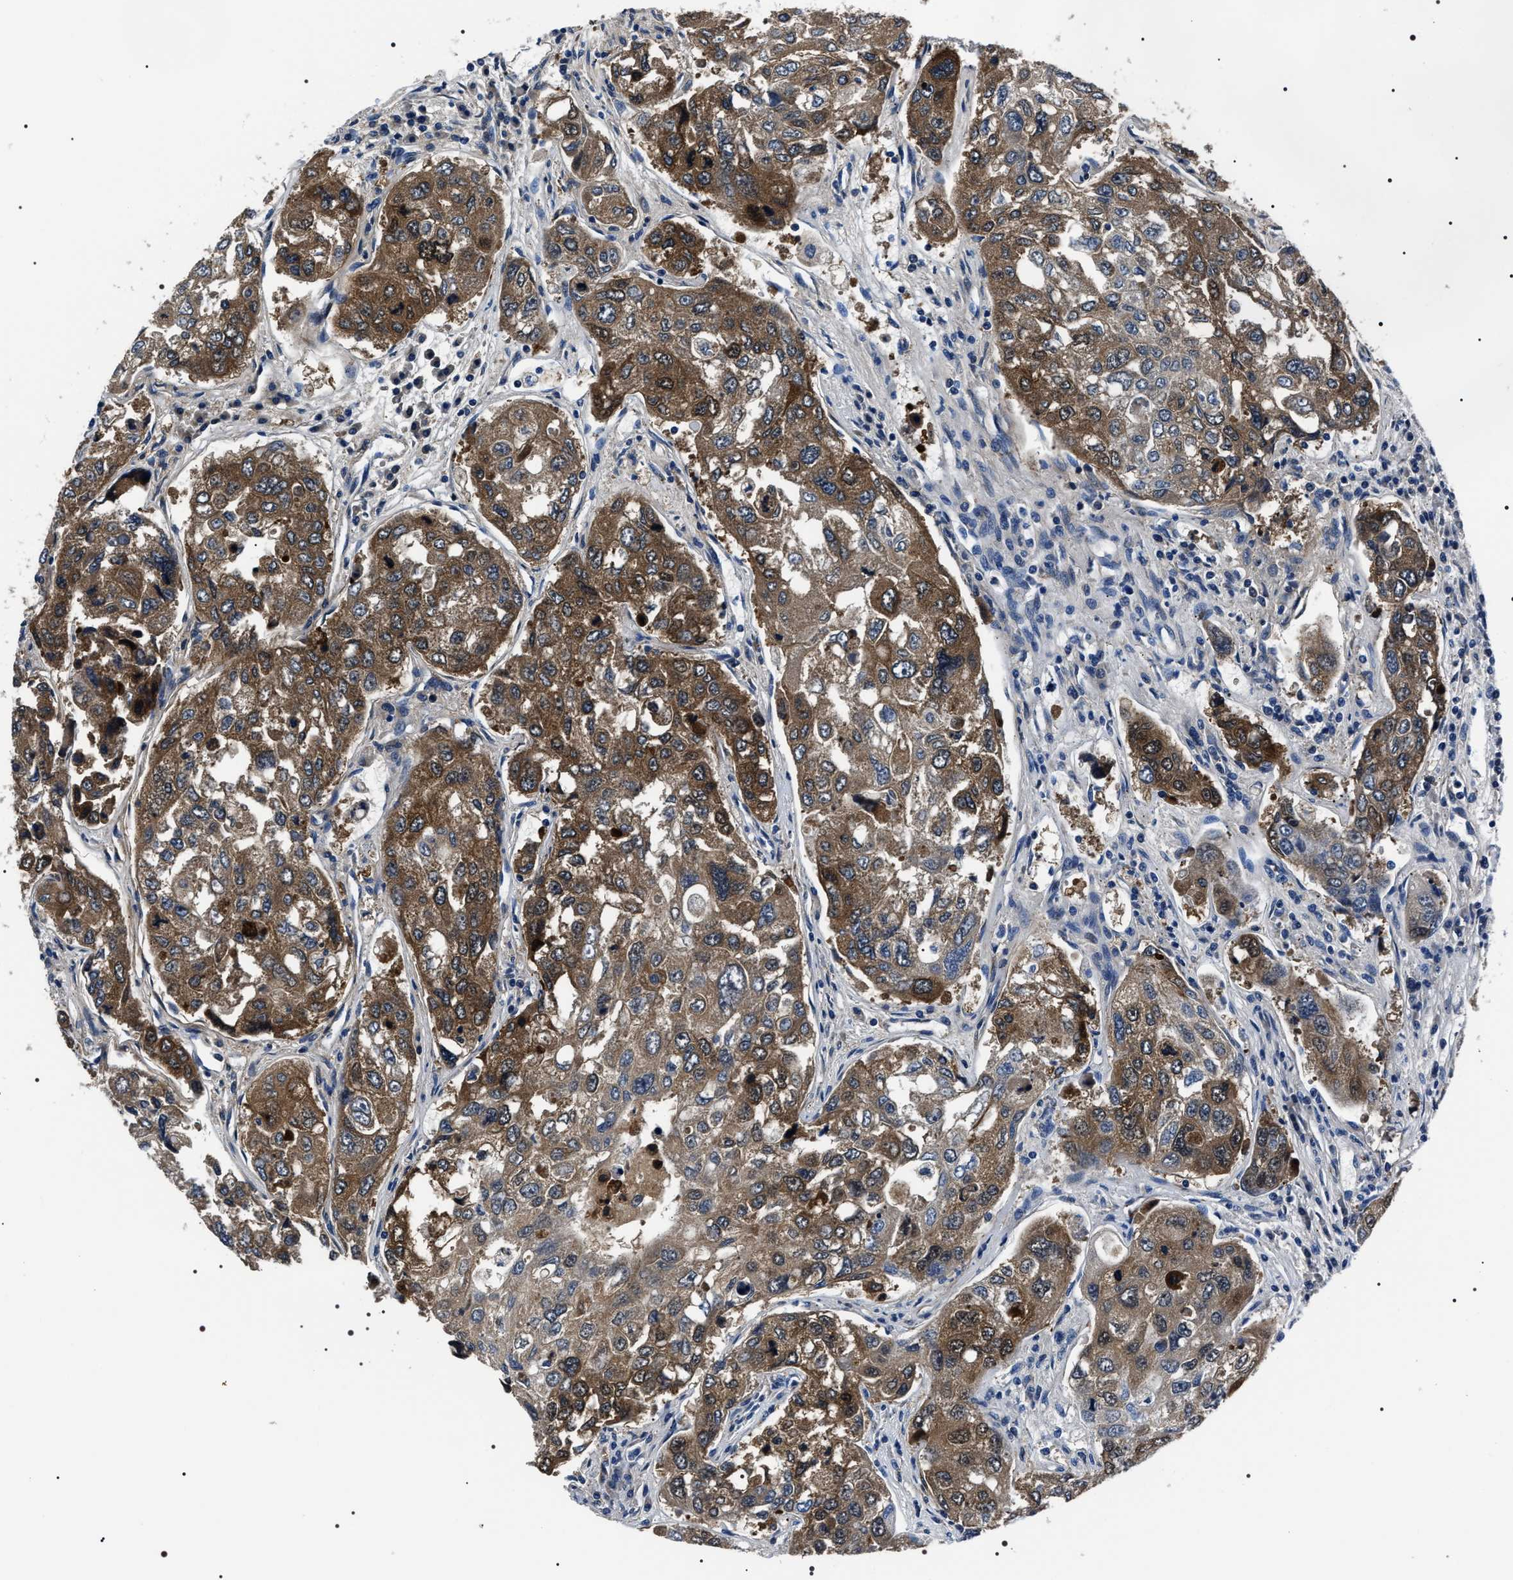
{"staining": {"intensity": "moderate", "quantity": ">75%", "location": "cytoplasmic/membranous"}, "tissue": "urothelial cancer", "cell_type": "Tumor cells", "image_type": "cancer", "snomed": [{"axis": "morphology", "description": "Urothelial carcinoma, High grade"}, {"axis": "topography", "description": "Lymph node"}, {"axis": "topography", "description": "Urinary bladder"}], "caption": "This micrograph demonstrates high-grade urothelial carcinoma stained with immunohistochemistry (IHC) to label a protein in brown. The cytoplasmic/membranous of tumor cells show moderate positivity for the protein. Nuclei are counter-stained blue.", "gene": "BAG2", "patient": {"sex": "male", "age": 51}}